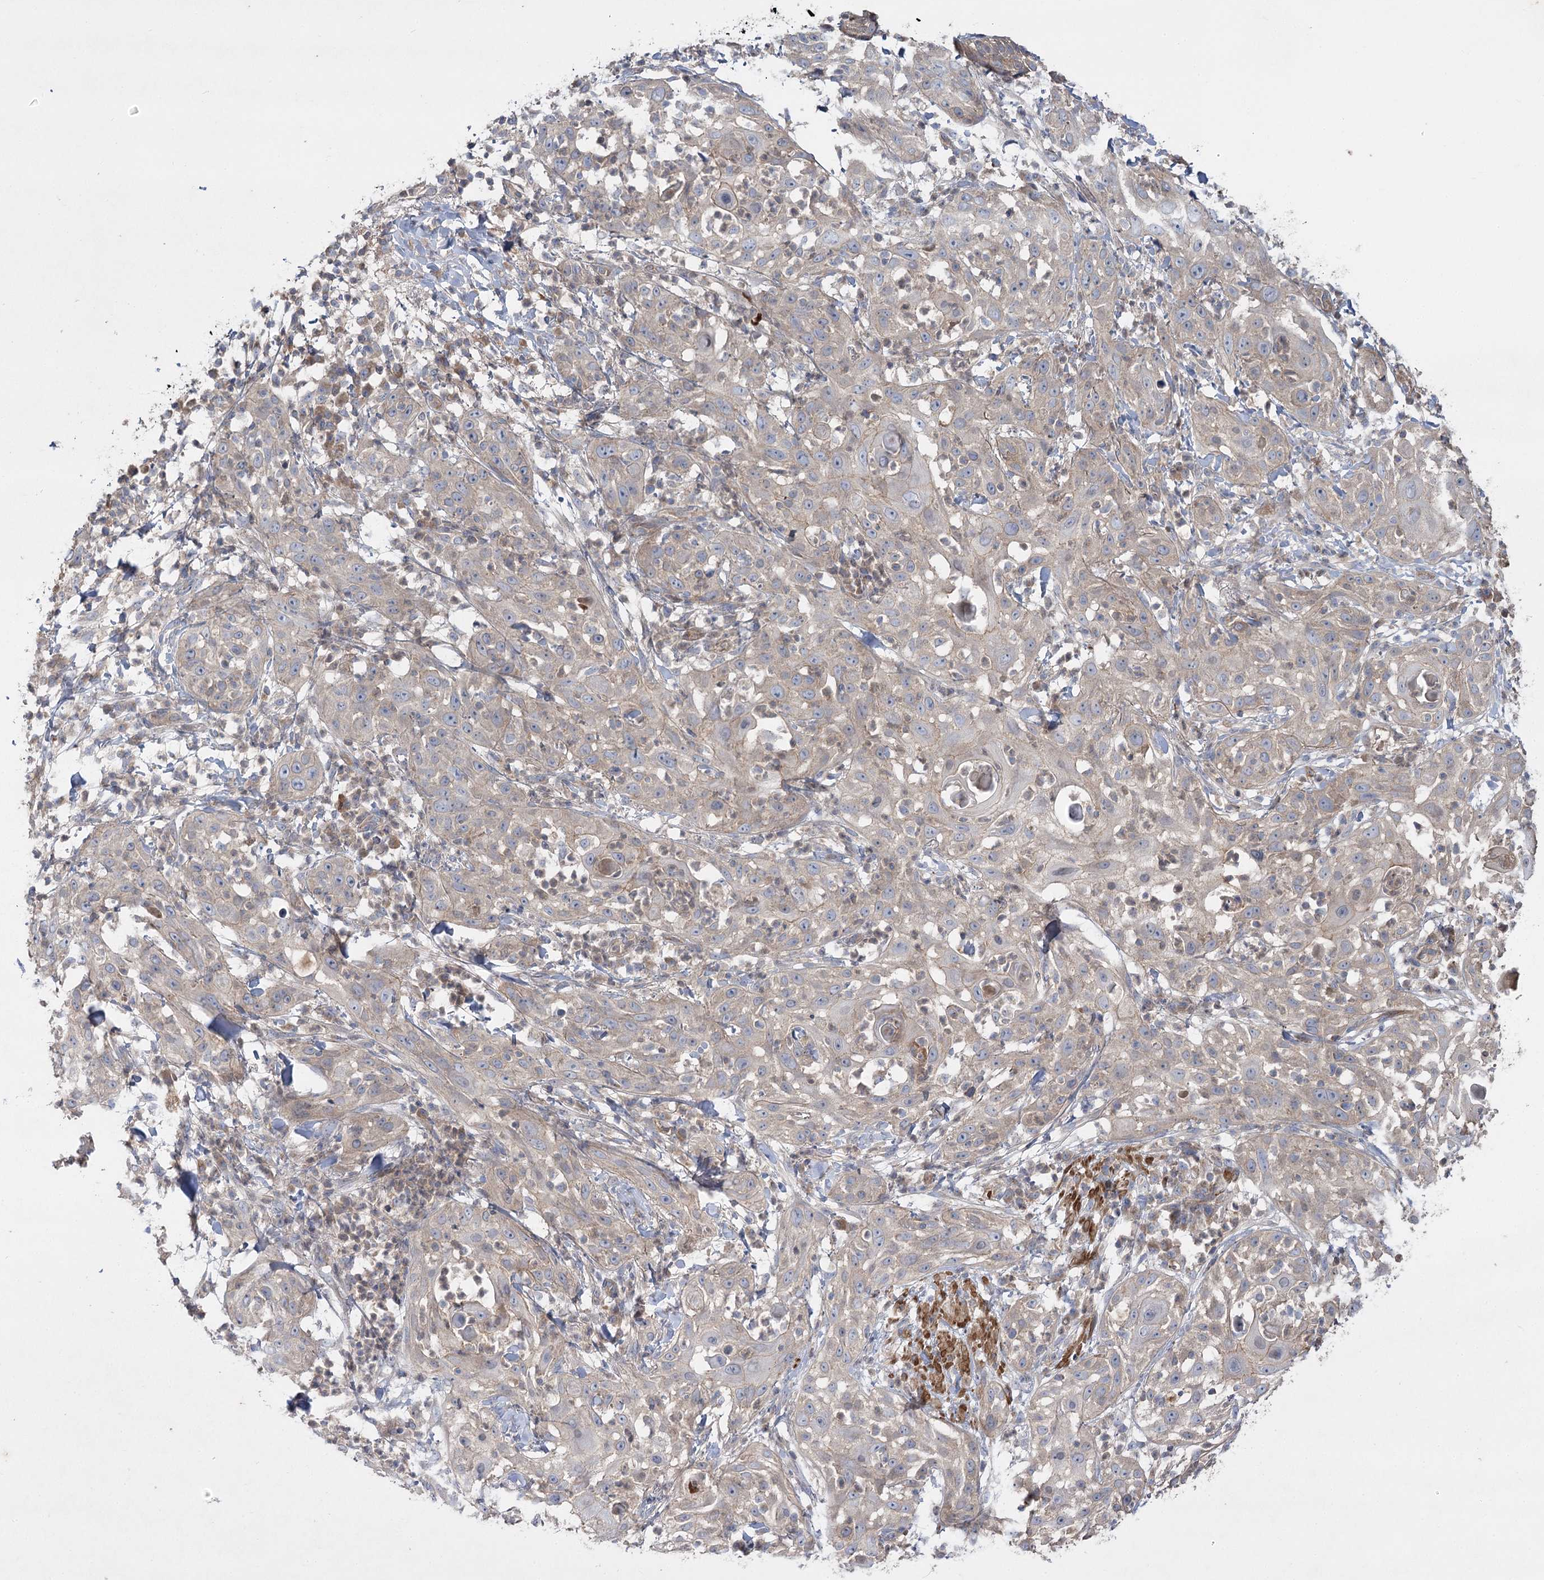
{"staining": {"intensity": "weak", "quantity": ">75%", "location": "cytoplasmic/membranous"}, "tissue": "skin cancer", "cell_type": "Tumor cells", "image_type": "cancer", "snomed": [{"axis": "morphology", "description": "Squamous cell carcinoma, NOS"}, {"axis": "topography", "description": "Skin"}], "caption": "Skin cancer was stained to show a protein in brown. There is low levels of weak cytoplasmic/membranous expression in approximately >75% of tumor cells. (DAB (3,3'-diaminobenzidine) IHC, brown staining for protein, blue staining for nuclei).", "gene": "KIAA0825", "patient": {"sex": "female", "age": 44}}